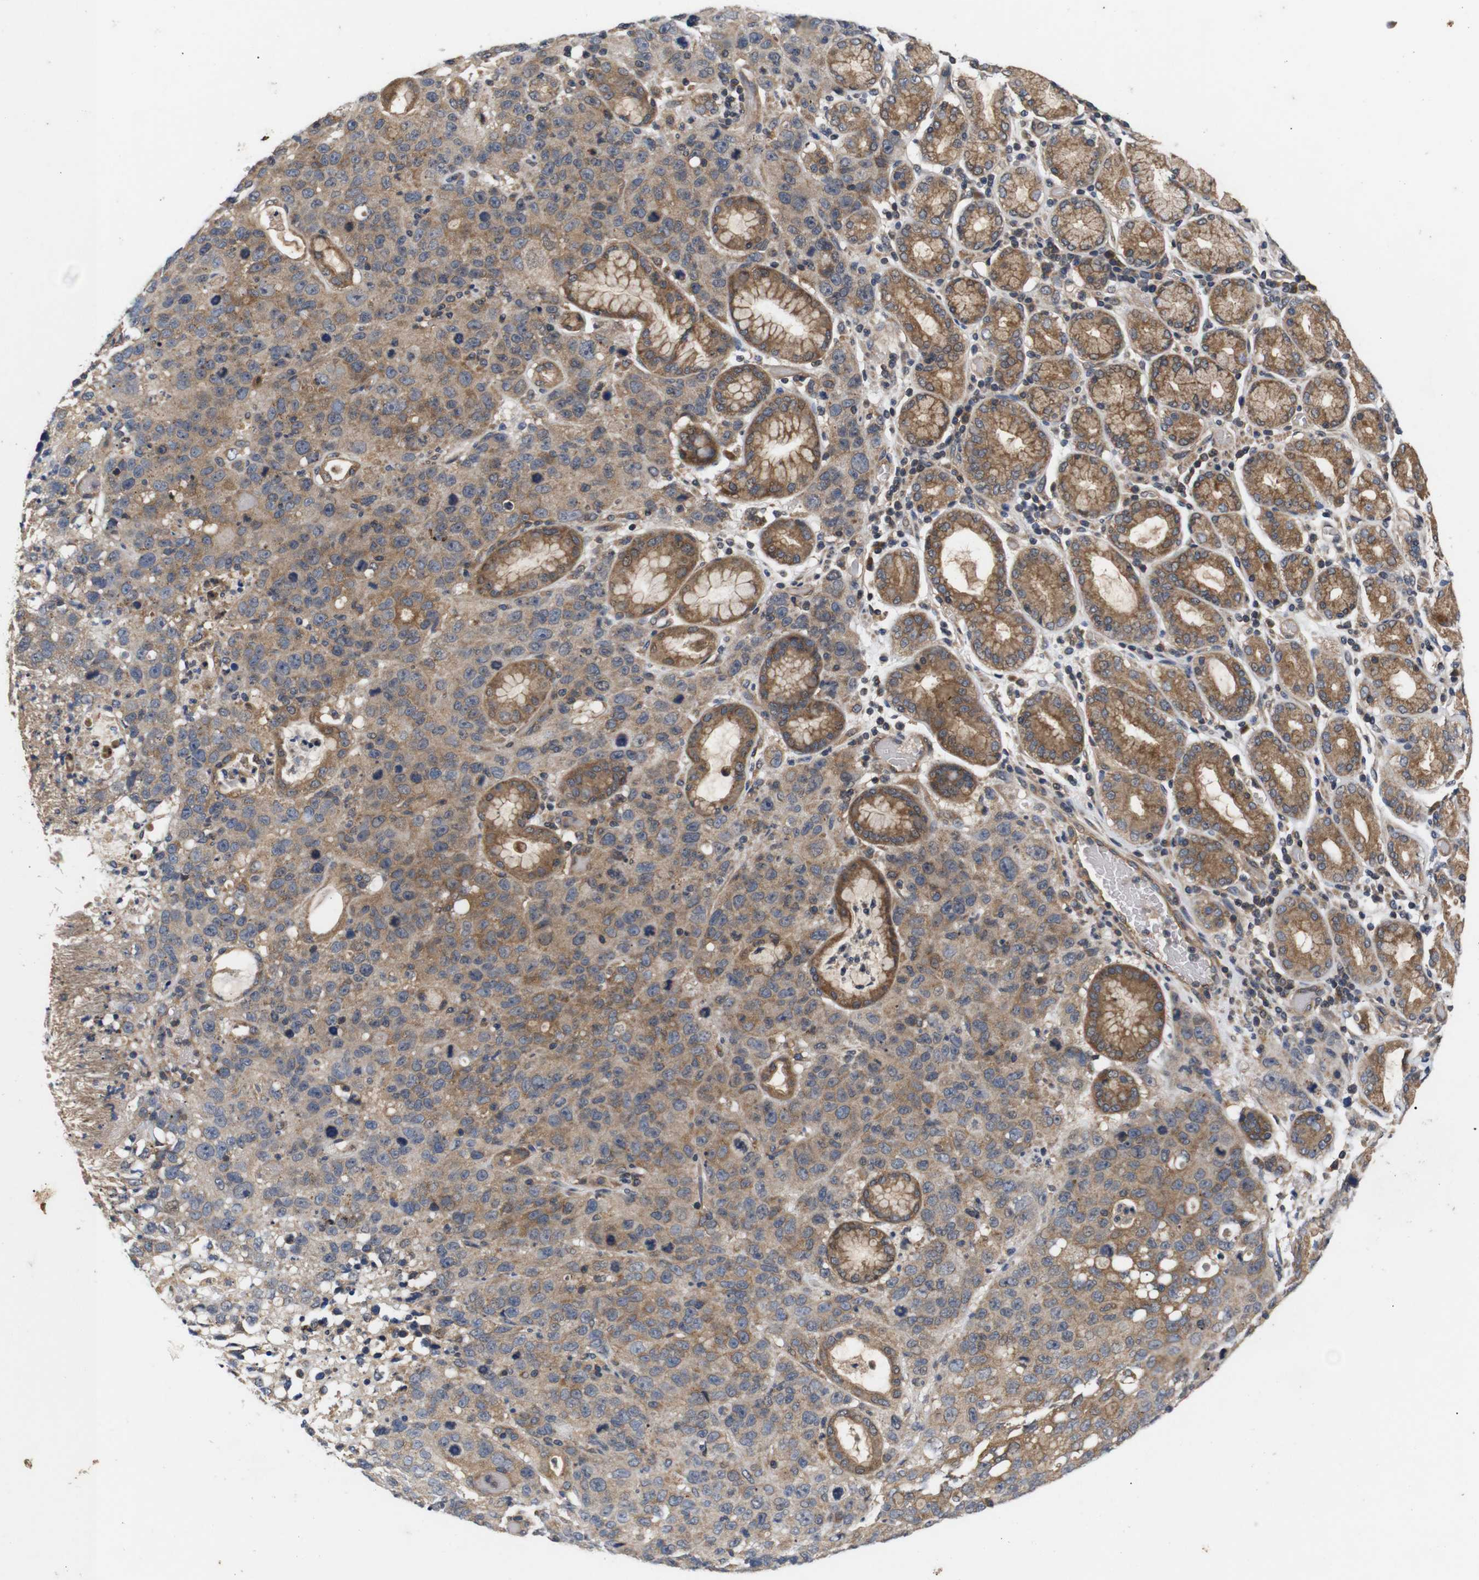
{"staining": {"intensity": "moderate", "quantity": ">75%", "location": "cytoplasmic/membranous"}, "tissue": "stomach cancer", "cell_type": "Tumor cells", "image_type": "cancer", "snomed": [{"axis": "morphology", "description": "Normal tissue, NOS"}, {"axis": "morphology", "description": "Adenocarcinoma, NOS"}, {"axis": "topography", "description": "Stomach"}], "caption": "About >75% of tumor cells in human stomach adenocarcinoma reveal moderate cytoplasmic/membranous protein expression as visualized by brown immunohistochemical staining.", "gene": "RIPK1", "patient": {"sex": "male", "age": 48}}